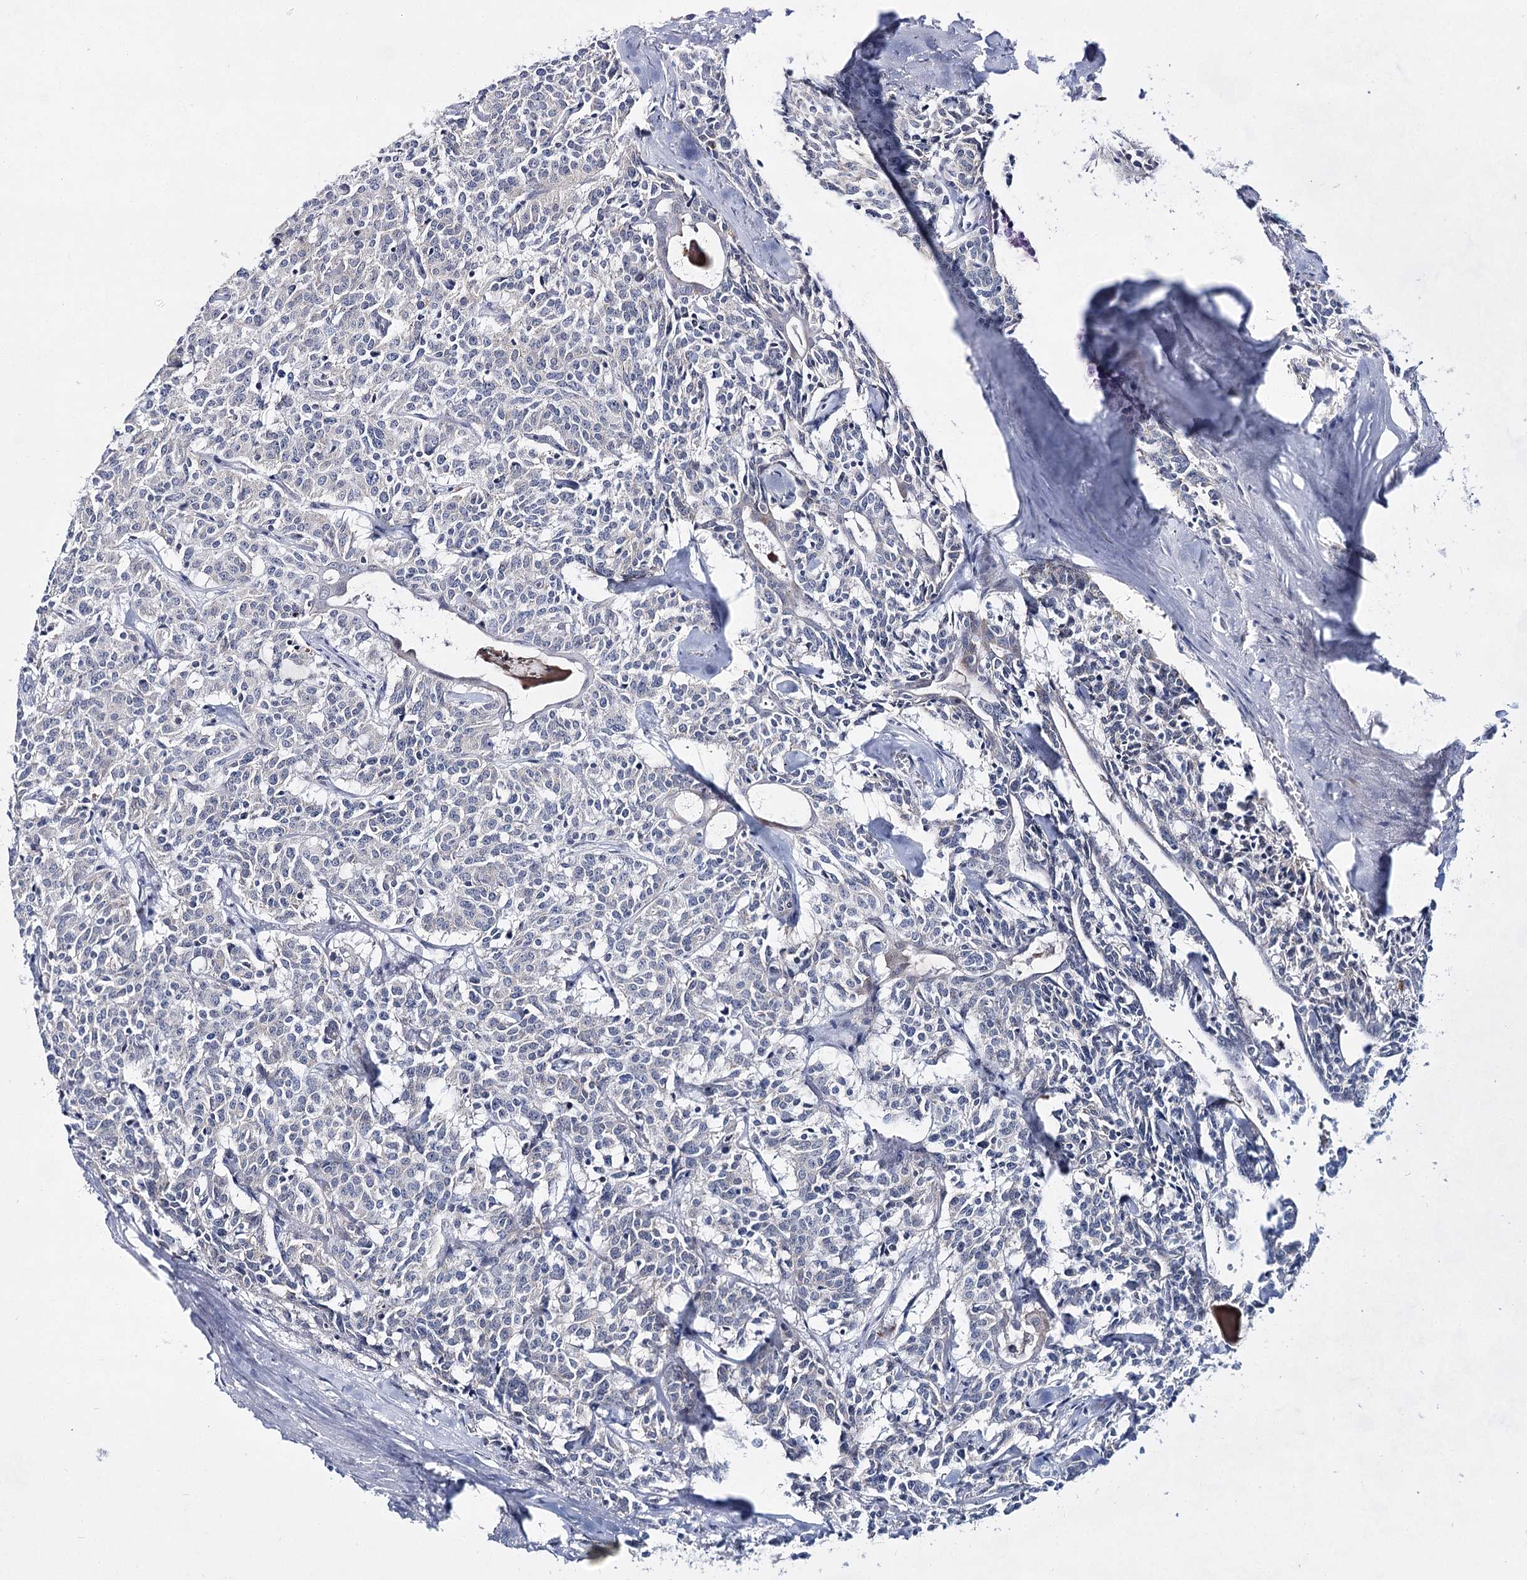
{"staining": {"intensity": "negative", "quantity": "none", "location": "none"}, "tissue": "carcinoid", "cell_type": "Tumor cells", "image_type": "cancer", "snomed": [{"axis": "morphology", "description": "Carcinoid, malignant, NOS"}, {"axis": "topography", "description": "Lung"}], "caption": "Micrograph shows no protein staining in tumor cells of carcinoid tissue. (DAB immunohistochemistry (IHC), high magnification).", "gene": "BPHL", "patient": {"sex": "female", "age": 46}}